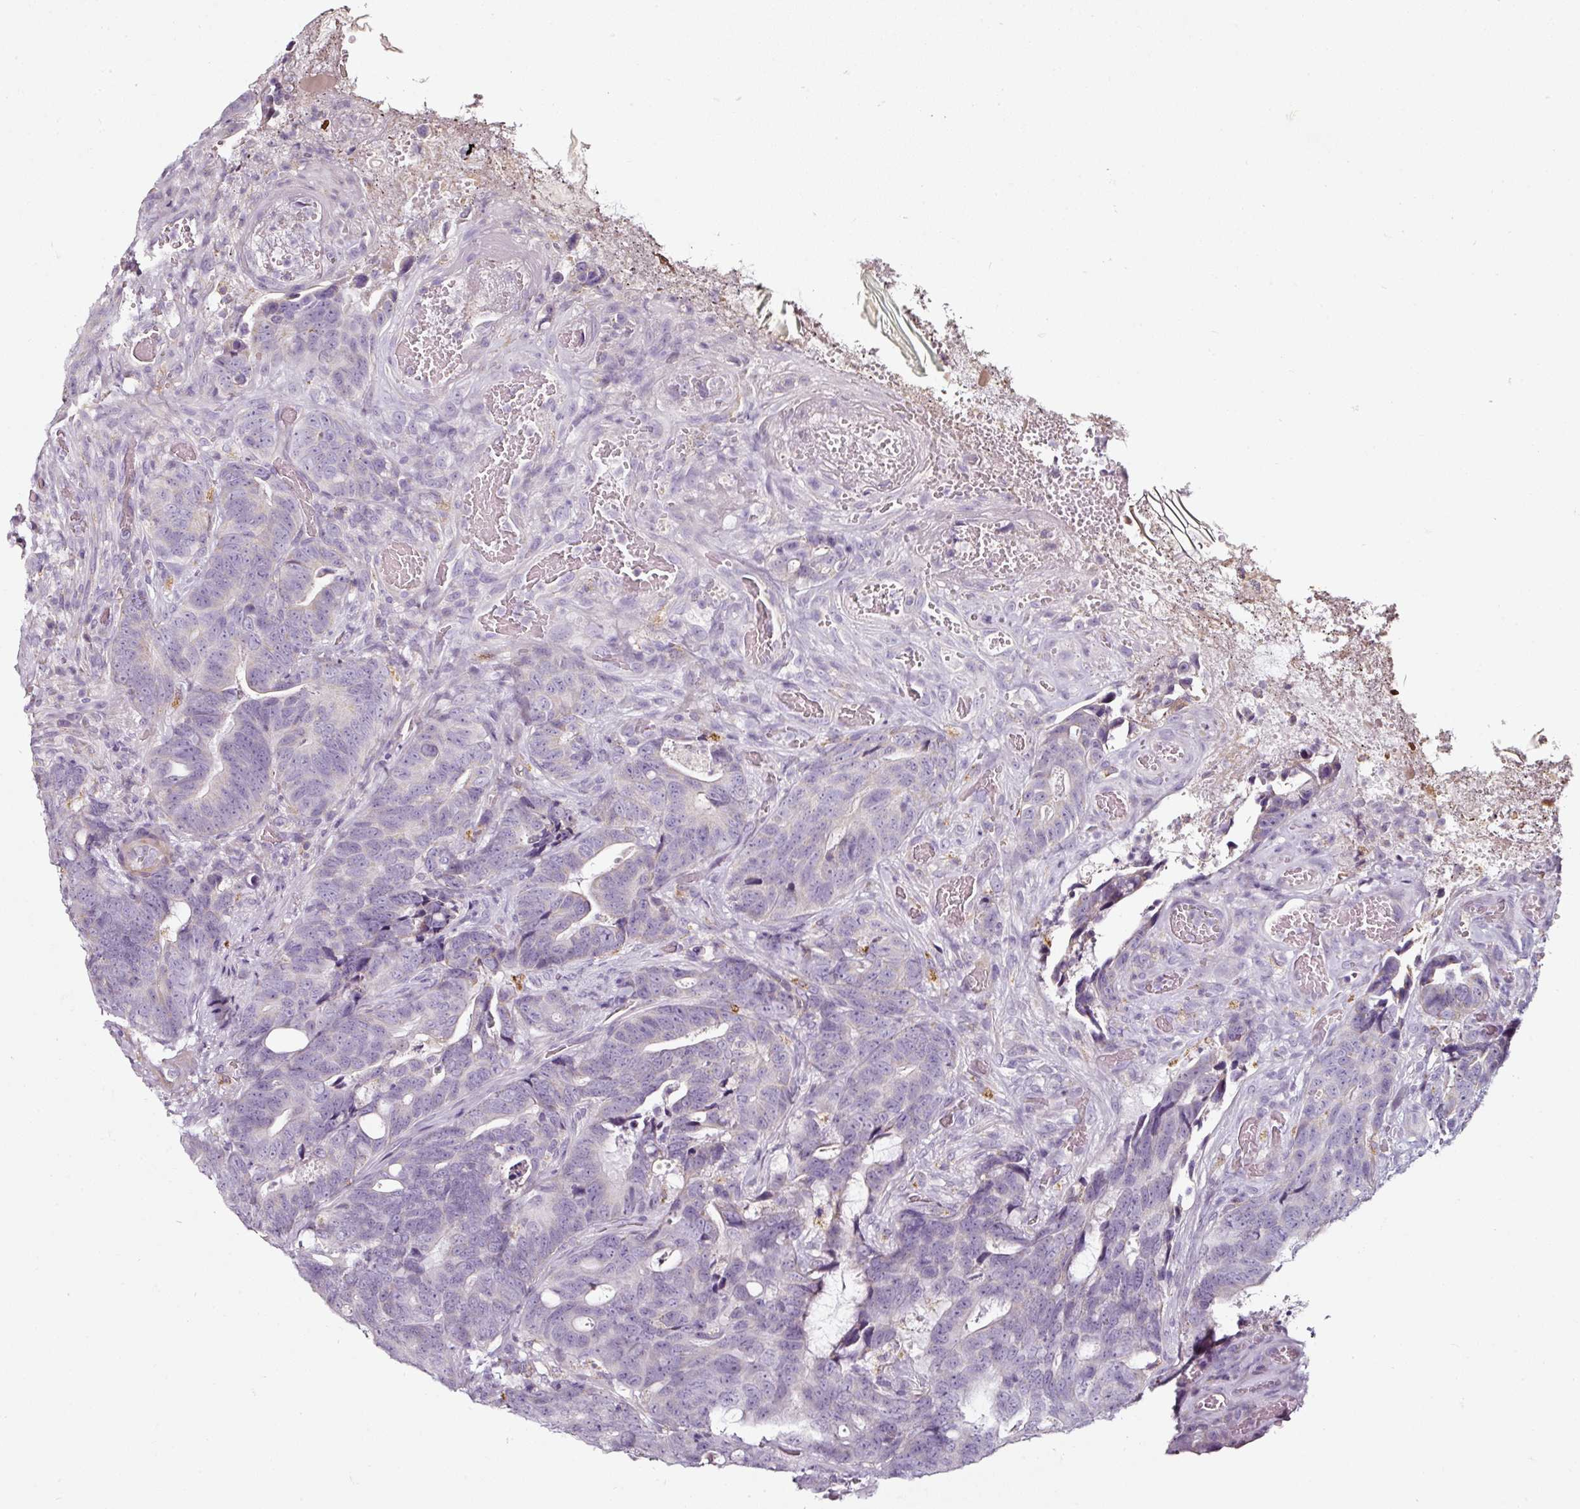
{"staining": {"intensity": "negative", "quantity": "none", "location": "none"}, "tissue": "colorectal cancer", "cell_type": "Tumor cells", "image_type": "cancer", "snomed": [{"axis": "morphology", "description": "Adenocarcinoma, NOS"}, {"axis": "topography", "description": "Colon"}], "caption": "Tumor cells show no significant expression in colorectal adenocarcinoma.", "gene": "CAP2", "patient": {"sex": "female", "age": 82}}